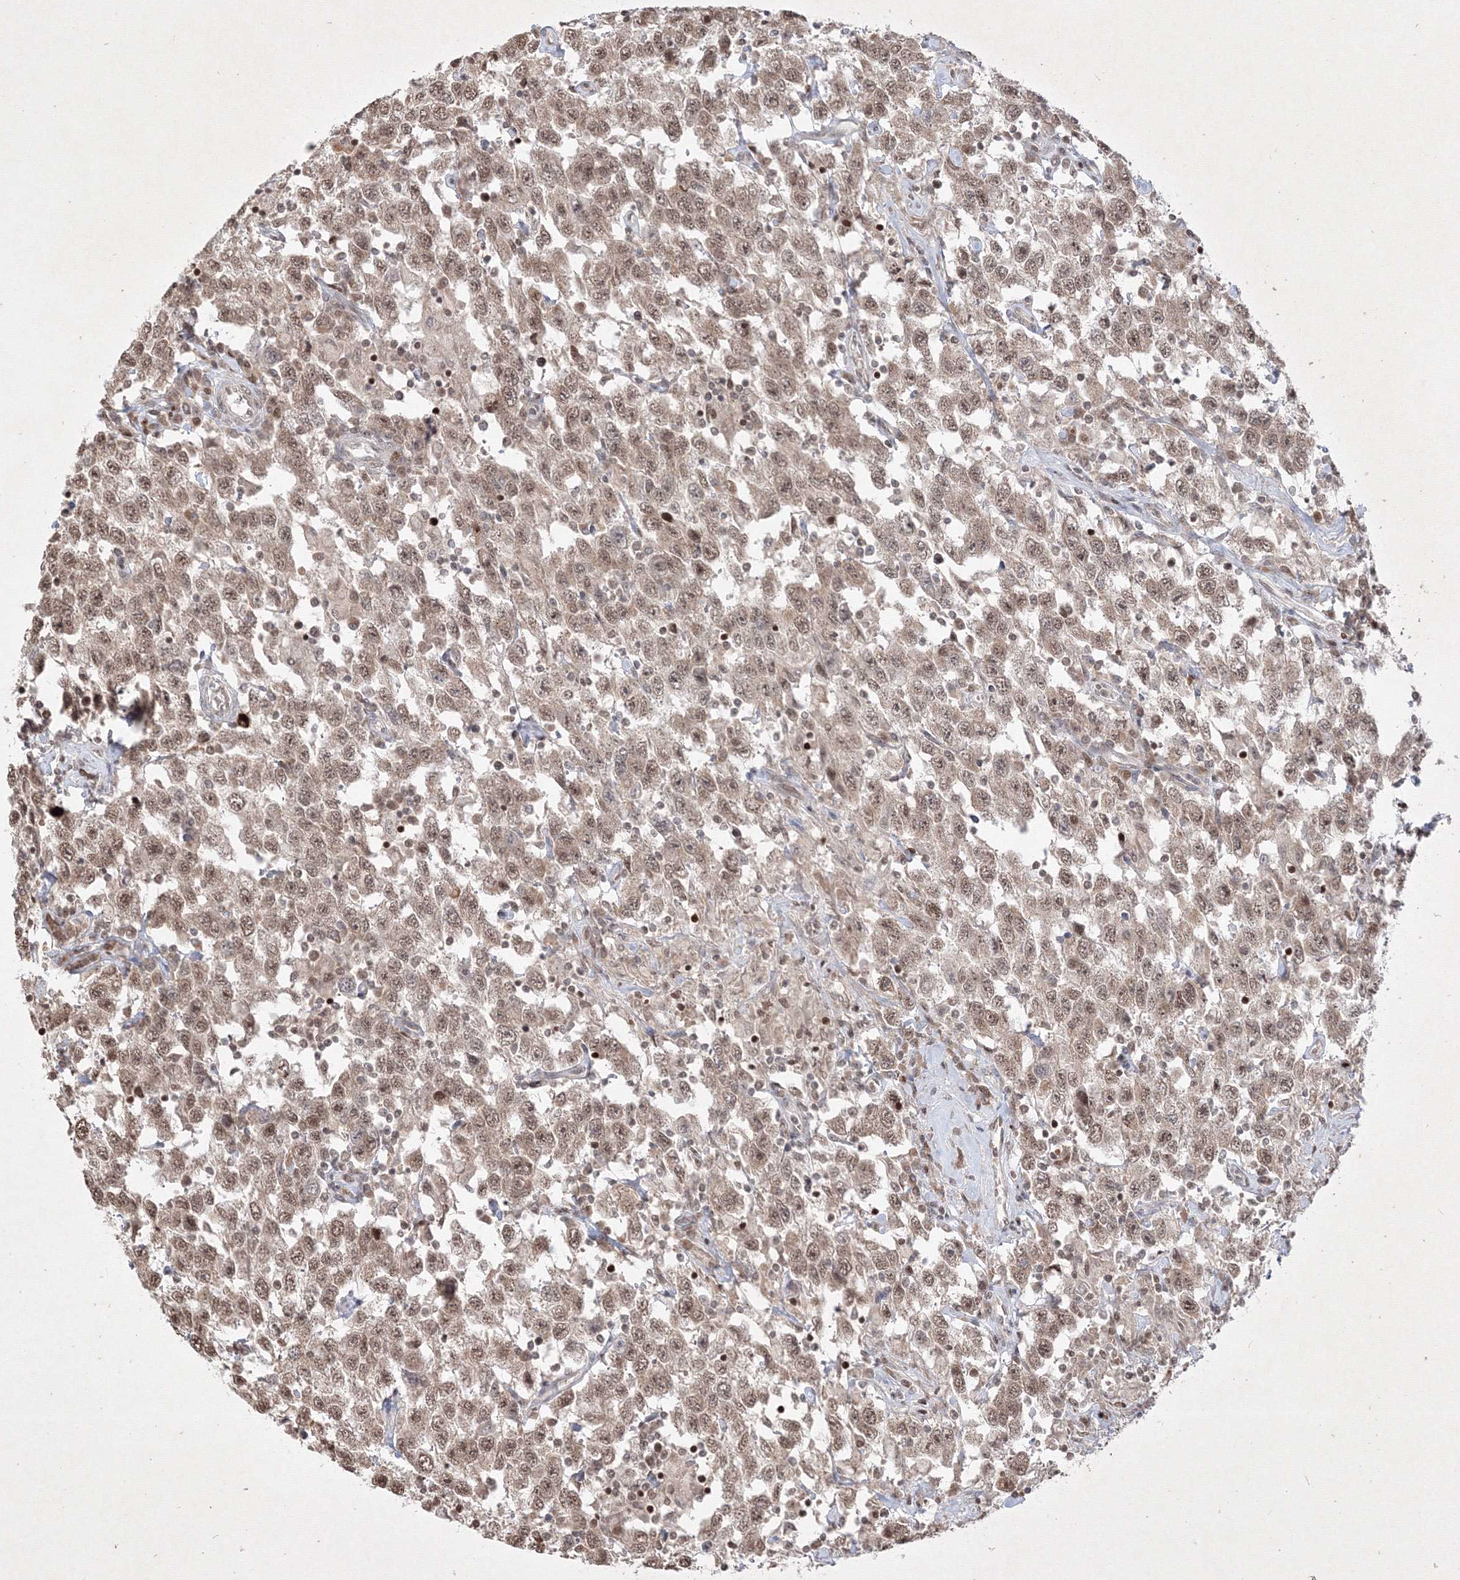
{"staining": {"intensity": "weak", "quantity": ">75%", "location": "cytoplasmic/membranous,nuclear"}, "tissue": "testis cancer", "cell_type": "Tumor cells", "image_type": "cancer", "snomed": [{"axis": "morphology", "description": "Seminoma, NOS"}, {"axis": "topography", "description": "Testis"}], "caption": "Immunohistochemical staining of testis cancer (seminoma) demonstrates weak cytoplasmic/membranous and nuclear protein expression in approximately >75% of tumor cells. (IHC, brightfield microscopy, high magnification).", "gene": "TAB1", "patient": {"sex": "male", "age": 41}}